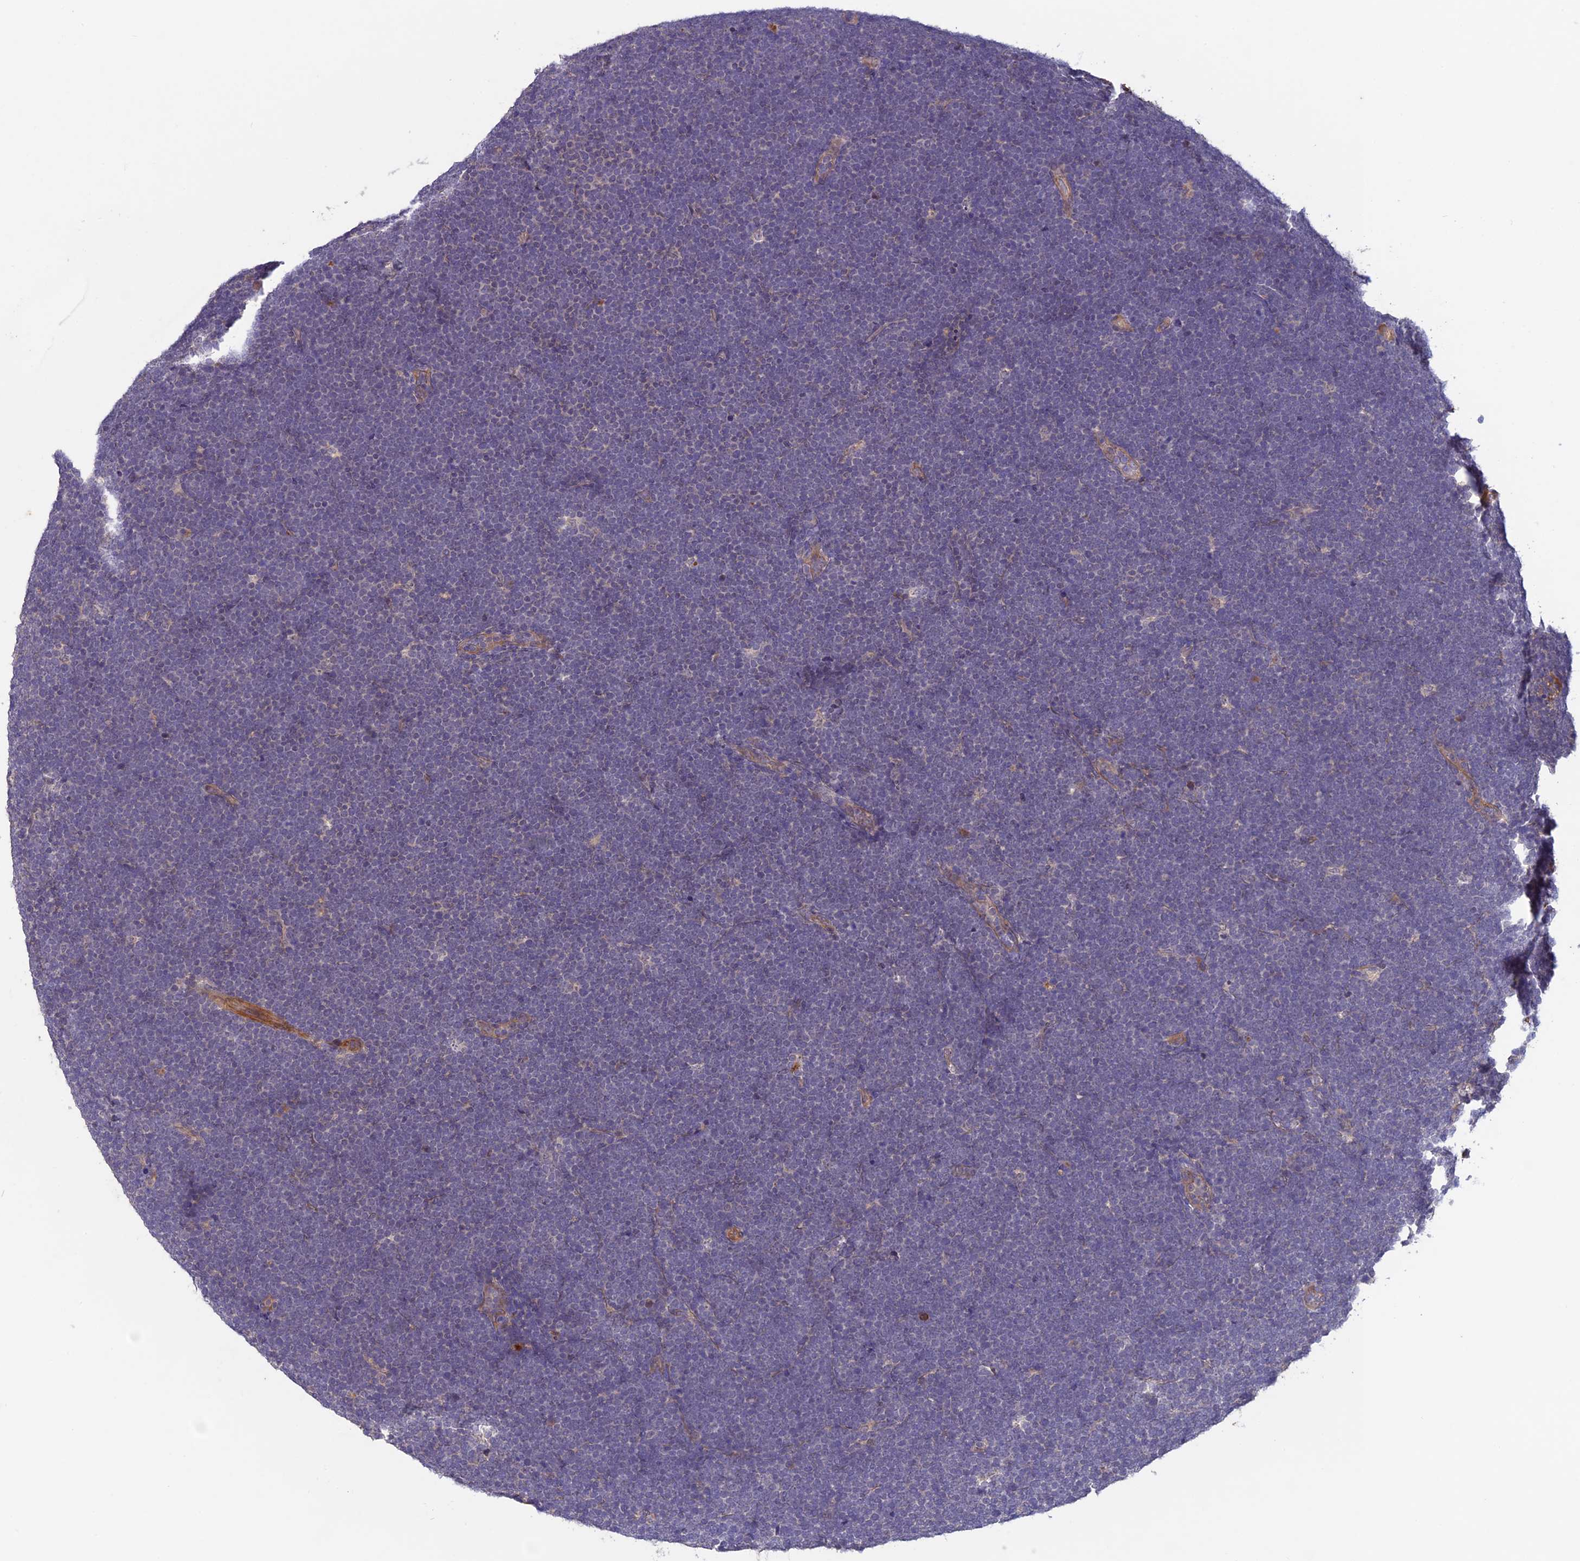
{"staining": {"intensity": "negative", "quantity": "none", "location": "none"}, "tissue": "lymphoma", "cell_type": "Tumor cells", "image_type": "cancer", "snomed": [{"axis": "morphology", "description": "Malignant lymphoma, non-Hodgkin's type, High grade"}, {"axis": "topography", "description": "Lymph node"}], "caption": "A high-resolution image shows immunohistochemistry (IHC) staining of lymphoma, which reveals no significant positivity in tumor cells.", "gene": "ADO", "patient": {"sex": "male", "age": 13}}